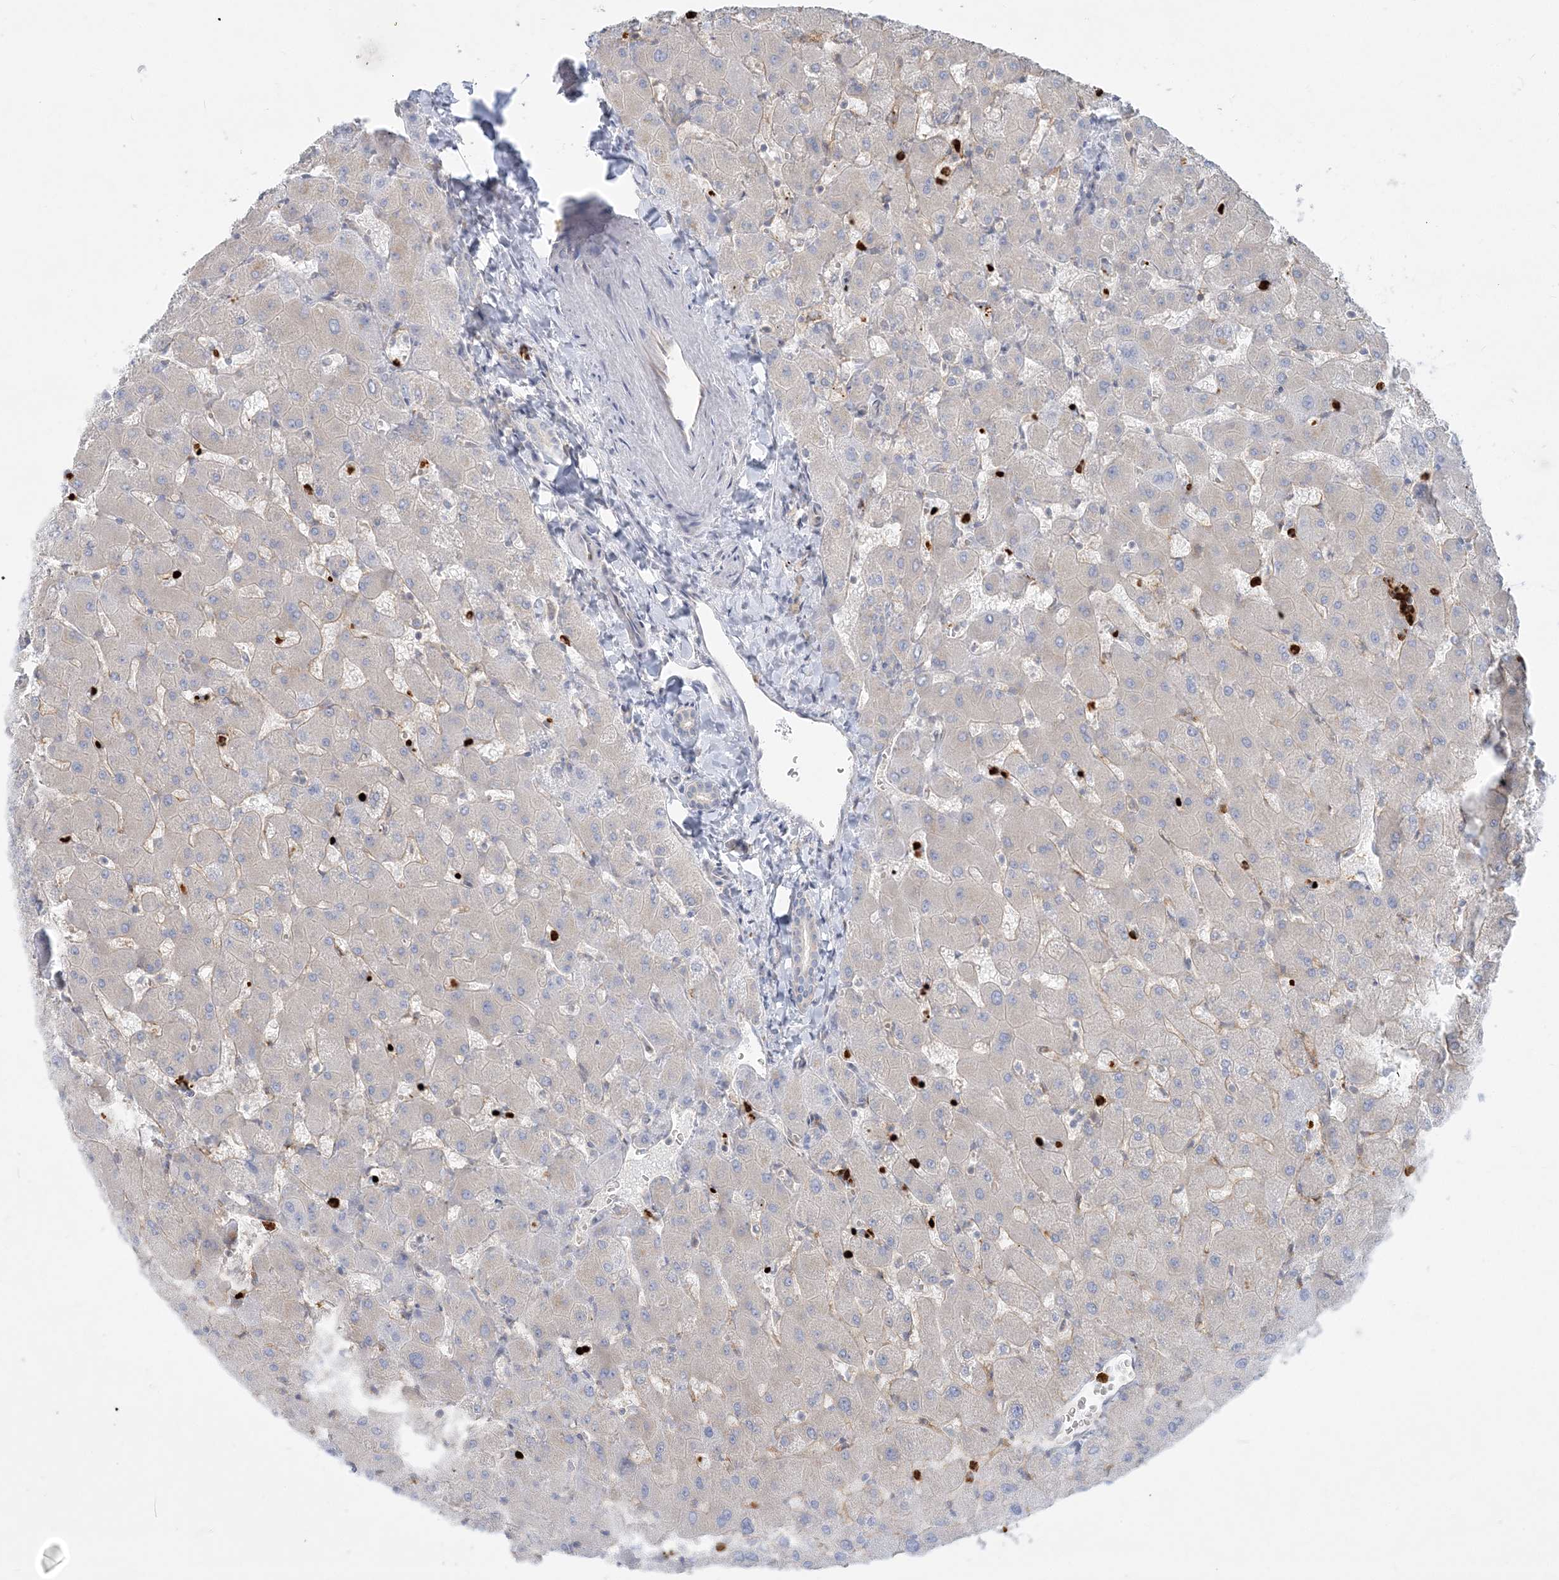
{"staining": {"intensity": "negative", "quantity": "none", "location": "none"}, "tissue": "liver", "cell_type": "Cholangiocytes", "image_type": "normal", "snomed": [{"axis": "morphology", "description": "Normal tissue, NOS"}, {"axis": "topography", "description": "Liver"}], "caption": "This is an immunohistochemistry micrograph of normal liver. There is no staining in cholangiocytes.", "gene": "CCNJ", "patient": {"sex": "female", "age": 63}}